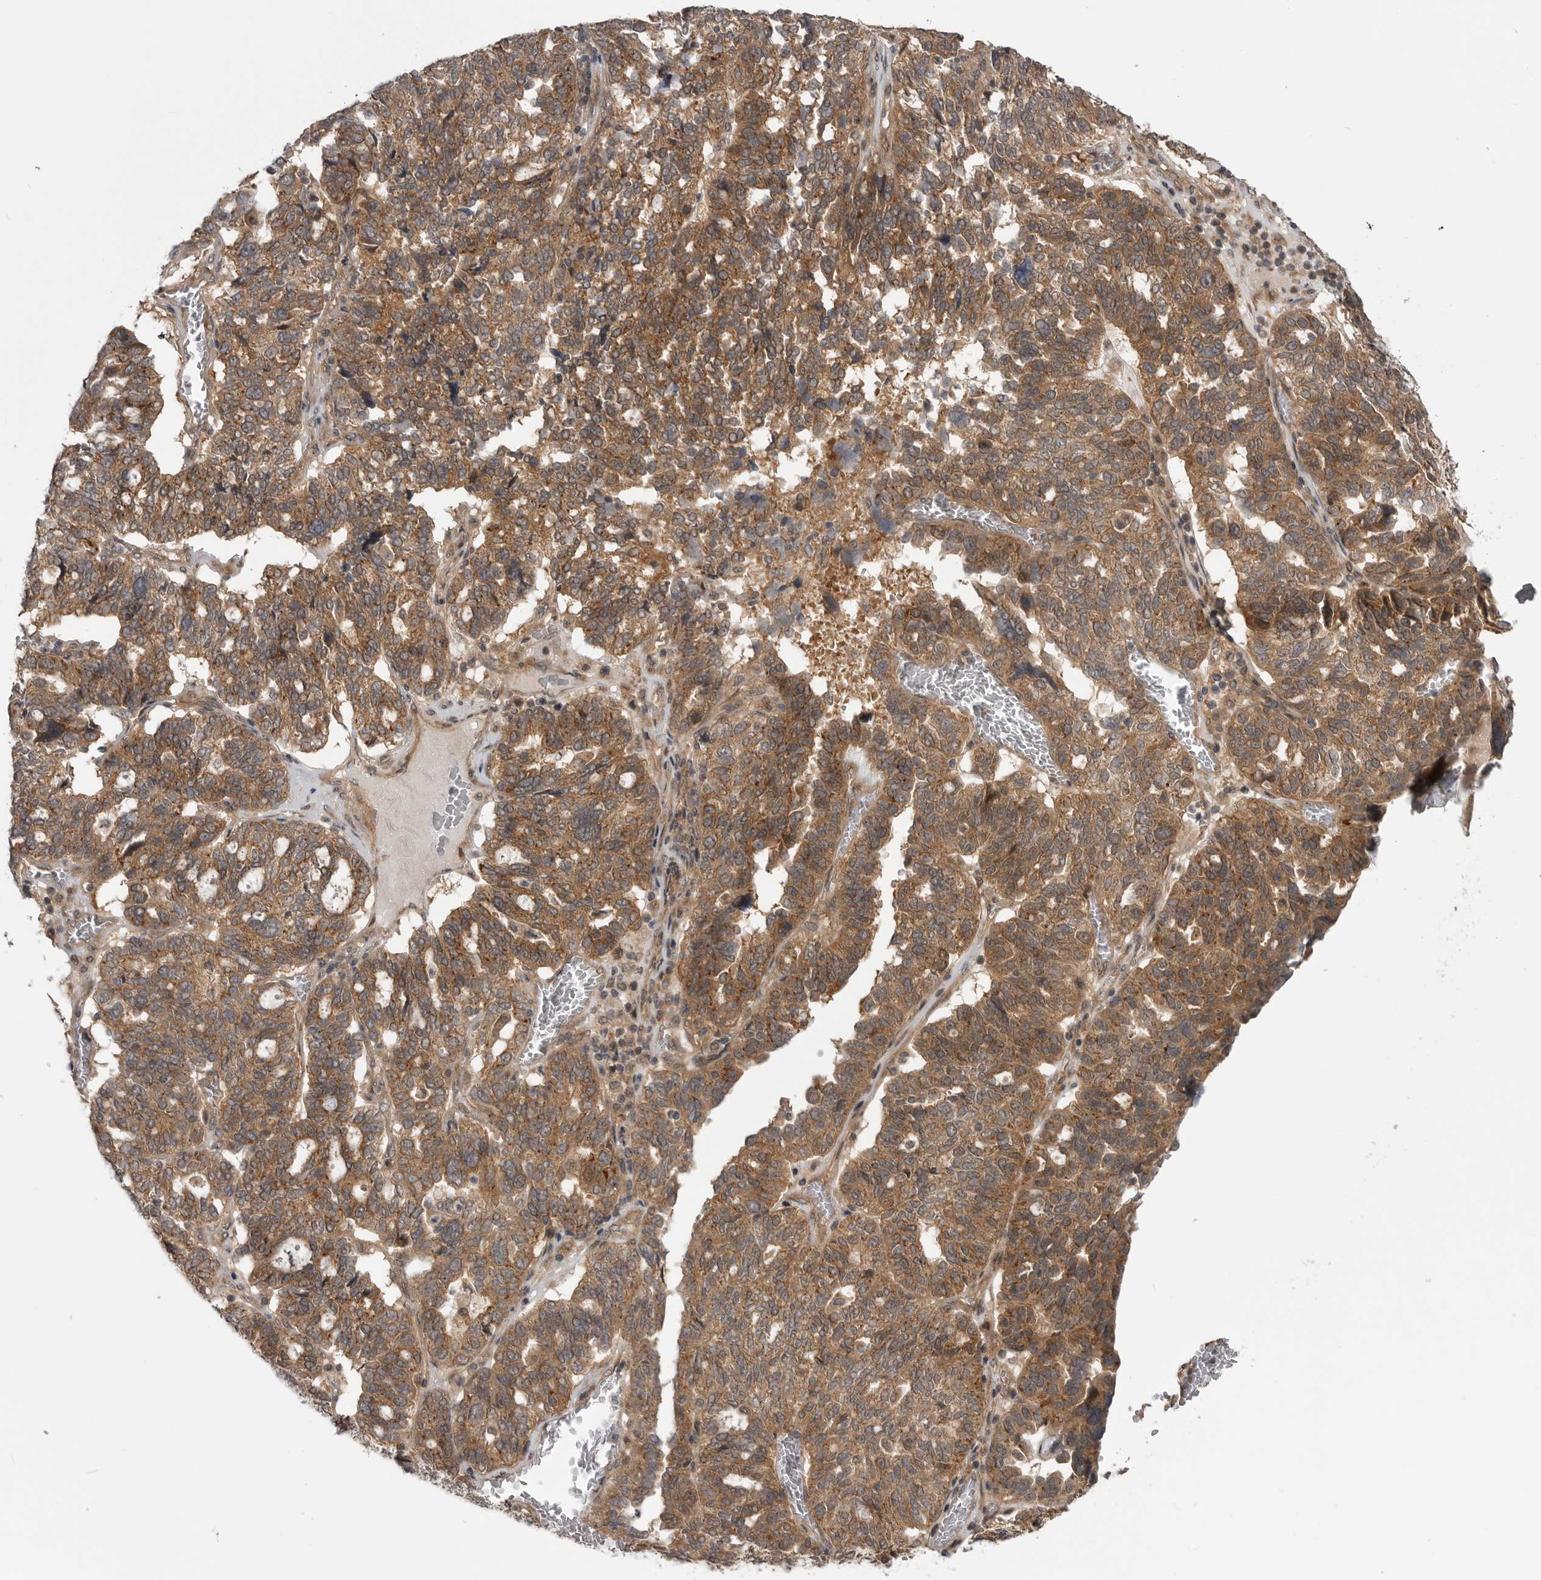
{"staining": {"intensity": "moderate", "quantity": ">75%", "location": "cytoplasmic/membranous"}, "tissue": "ovarian cancer", "cell_type": "Tumor cells", "image_type": "cancer", "snomed": [{"axis": "morphology", "description": "Cystadenocarcinoma, serous, NOS"}, {"axis": "topography", "description": "Ovary"}], "caption": "Immunohistochemistry (IHC) image of ovarian cancer stained for a protein (brown), which shows medium levels of moderate cytoplasmic/membranous staining in about >75% of tumor cells.", "gene": "PDCL", "patient": {"sex": "female", "age": 59}}